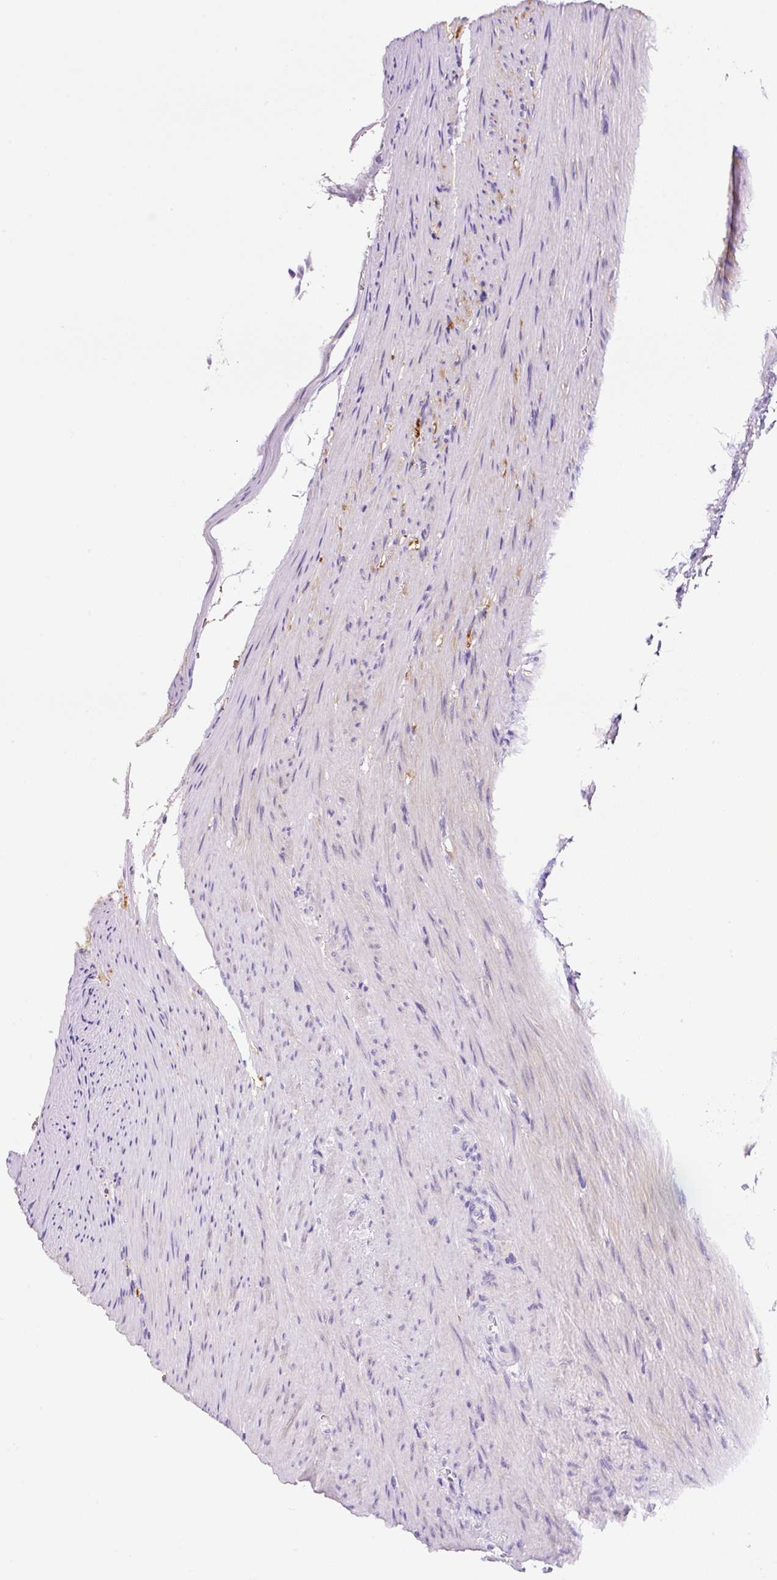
{"staining": {"intensity": "strong", "quantity": "<25%", "location": "cytoplasmic/membranous"}, "tissue": "colorectal cancer", "cell_type": "Tumor cells", "image_type": "cancer", "snomed": [{"axis": "morphology", "description": "Adenocarcinoma, NOS"}, {"axis": "topography", "description": "Colon"}], "caption": "High-power microscopy captured an IHC histopathology image of adenocarcinoma (colorectal), revealing strong cytoplasmic/membranous staining in approximately <25% of tumor cells. (DAB (3,3'-diaminobenzidine) IHC, brown staining for protein, blue staining for nuclei).", "gene": "NDST3", "patient": {"sex": "male", "age": 62}}